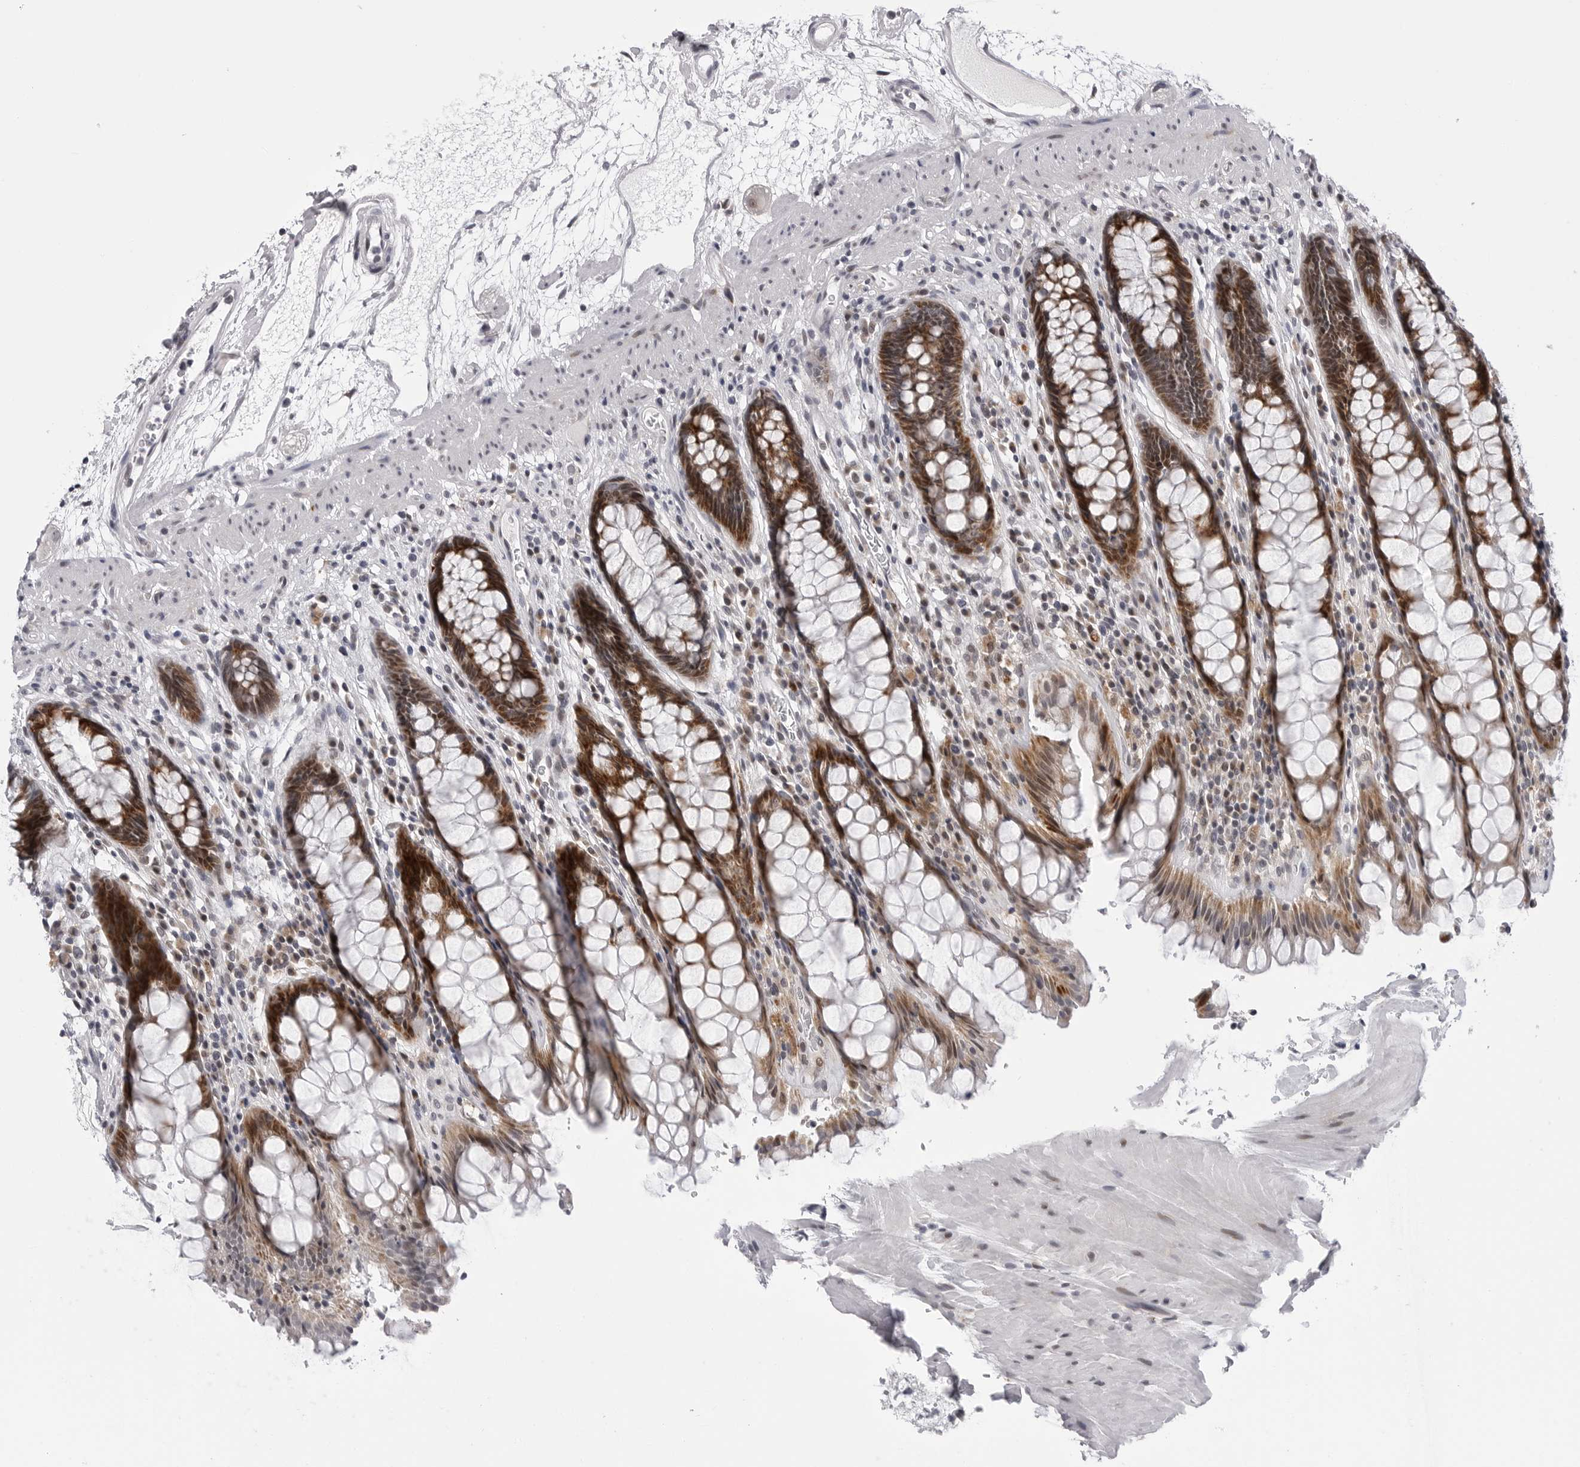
{"staining": {"intensity": "moderate", "quantity": ">75%", "location": "cytoplasmic/membranous,nuclear"}, "tissue": "rectum", "cell_type": "Glandular cells", "image_type": "normal", "snomed": [{"axis": "morphology", "description": "Normal tissue, NOS"}, {"axis": "topography", "description": "Rectum"}], "caption": "This micrograph shows unremarkable rectum stained with immunohistochemistry to label a protein in brown. The cytoplasmic/membranous,nuclear of glandular cells show moderate positivity for the protein. Nuclei are counter-stained blue.", "gene": "CDK20", "patient": {"sex": "male", "age": 64}}